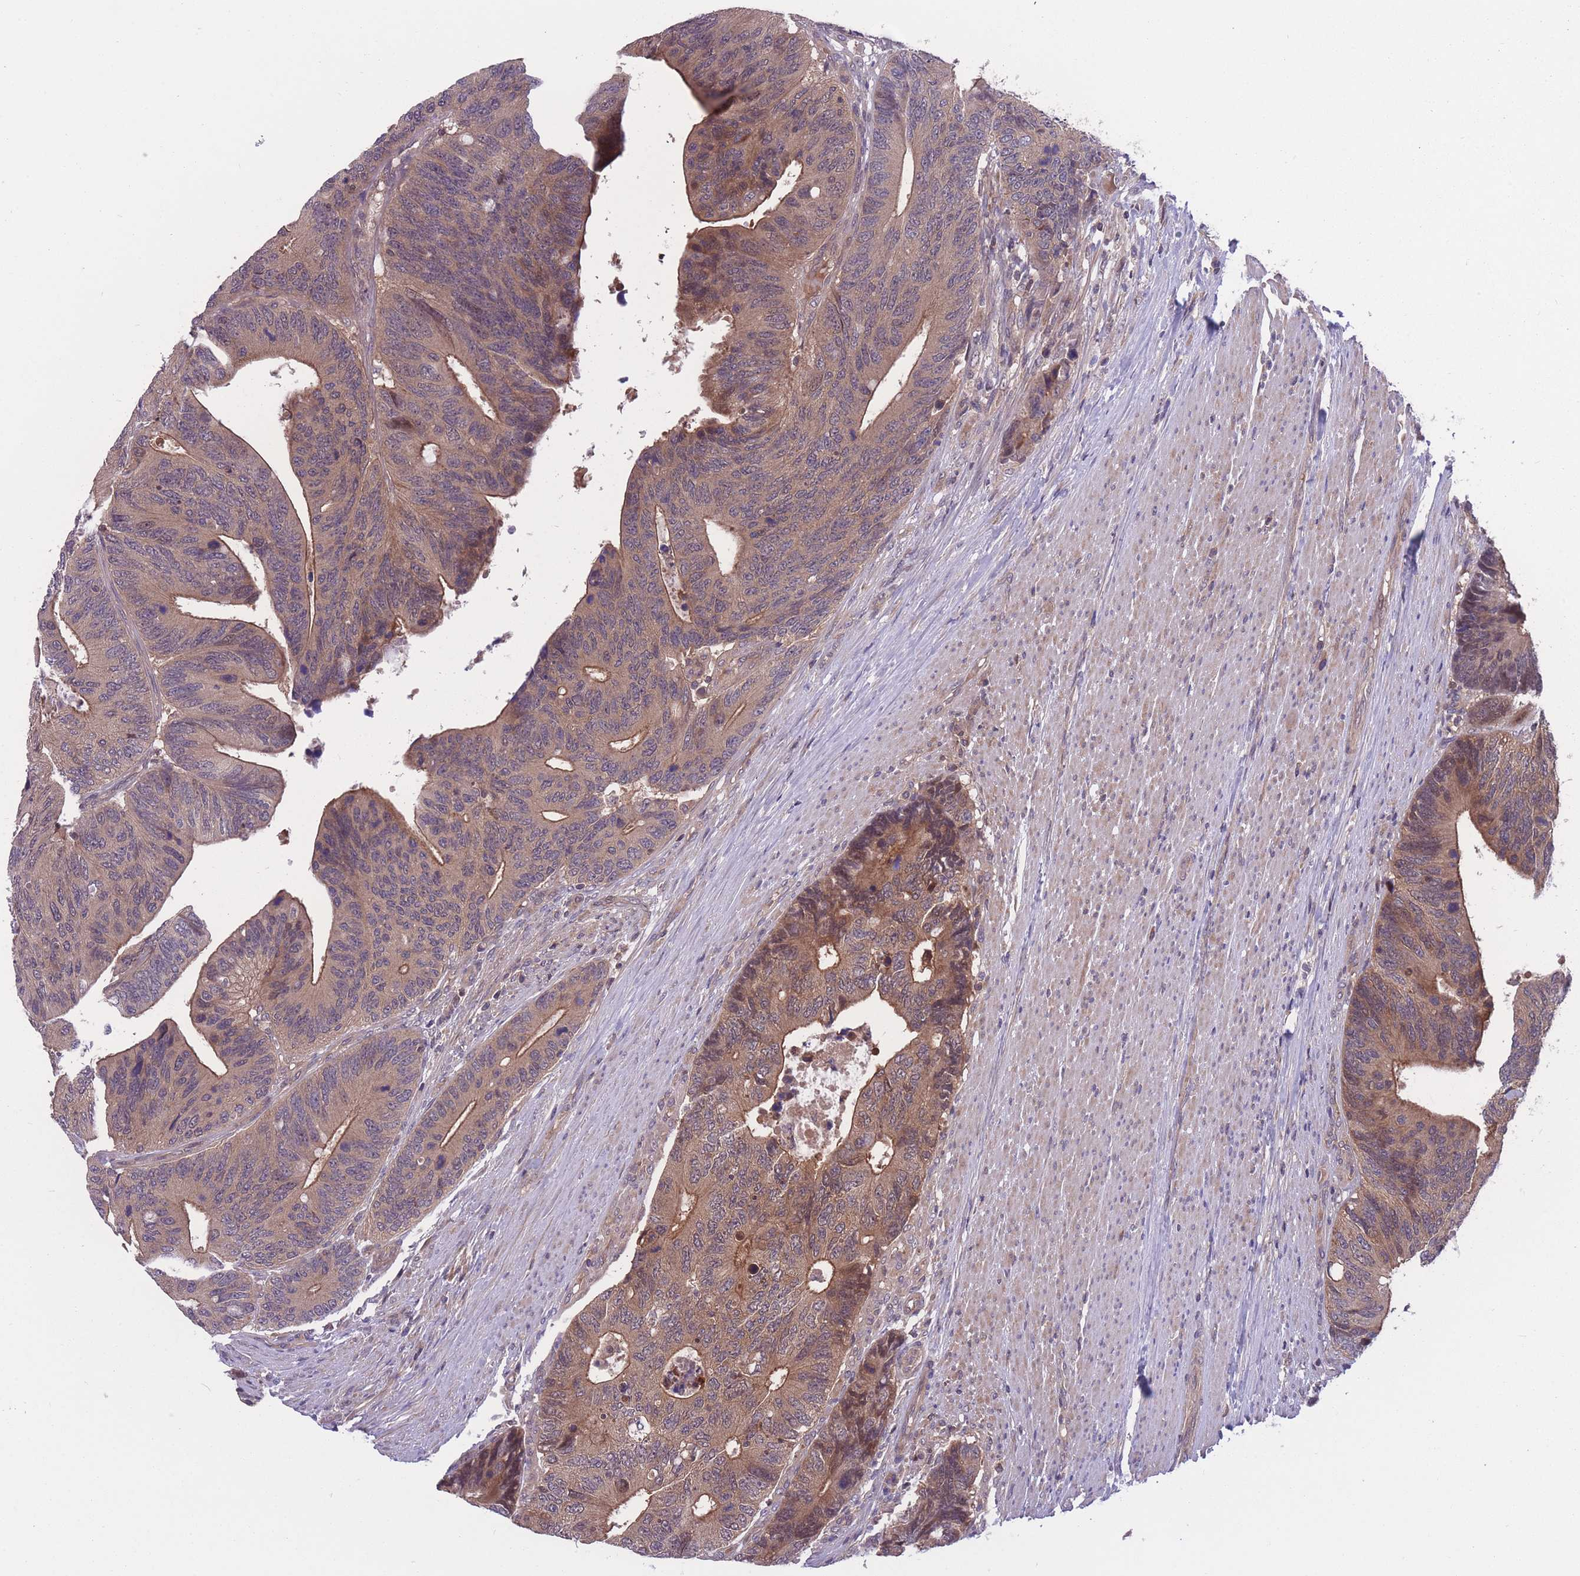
{"staining": {"intensity": "moderate", "quantity": ">75%", "location": "cytoplasmic/membranous"}, "tissue": "colorectal cancer", "cell_type": "Tumor cells", "image_type": "cancer", "snomed": [{"axis": "morphology", "description": "Adenocarcinoma, NOS"}, {"axis": "topography", "description": "Colon"}], "caption": "A histopathology image of colorectal cancer (adenocarcinoma) stained for a protein shows moderate cytoplasmic/membranous brown staining in tumor cells.", "gene": "UBE2N", "patient": {"sex": "male", "age": 87}}